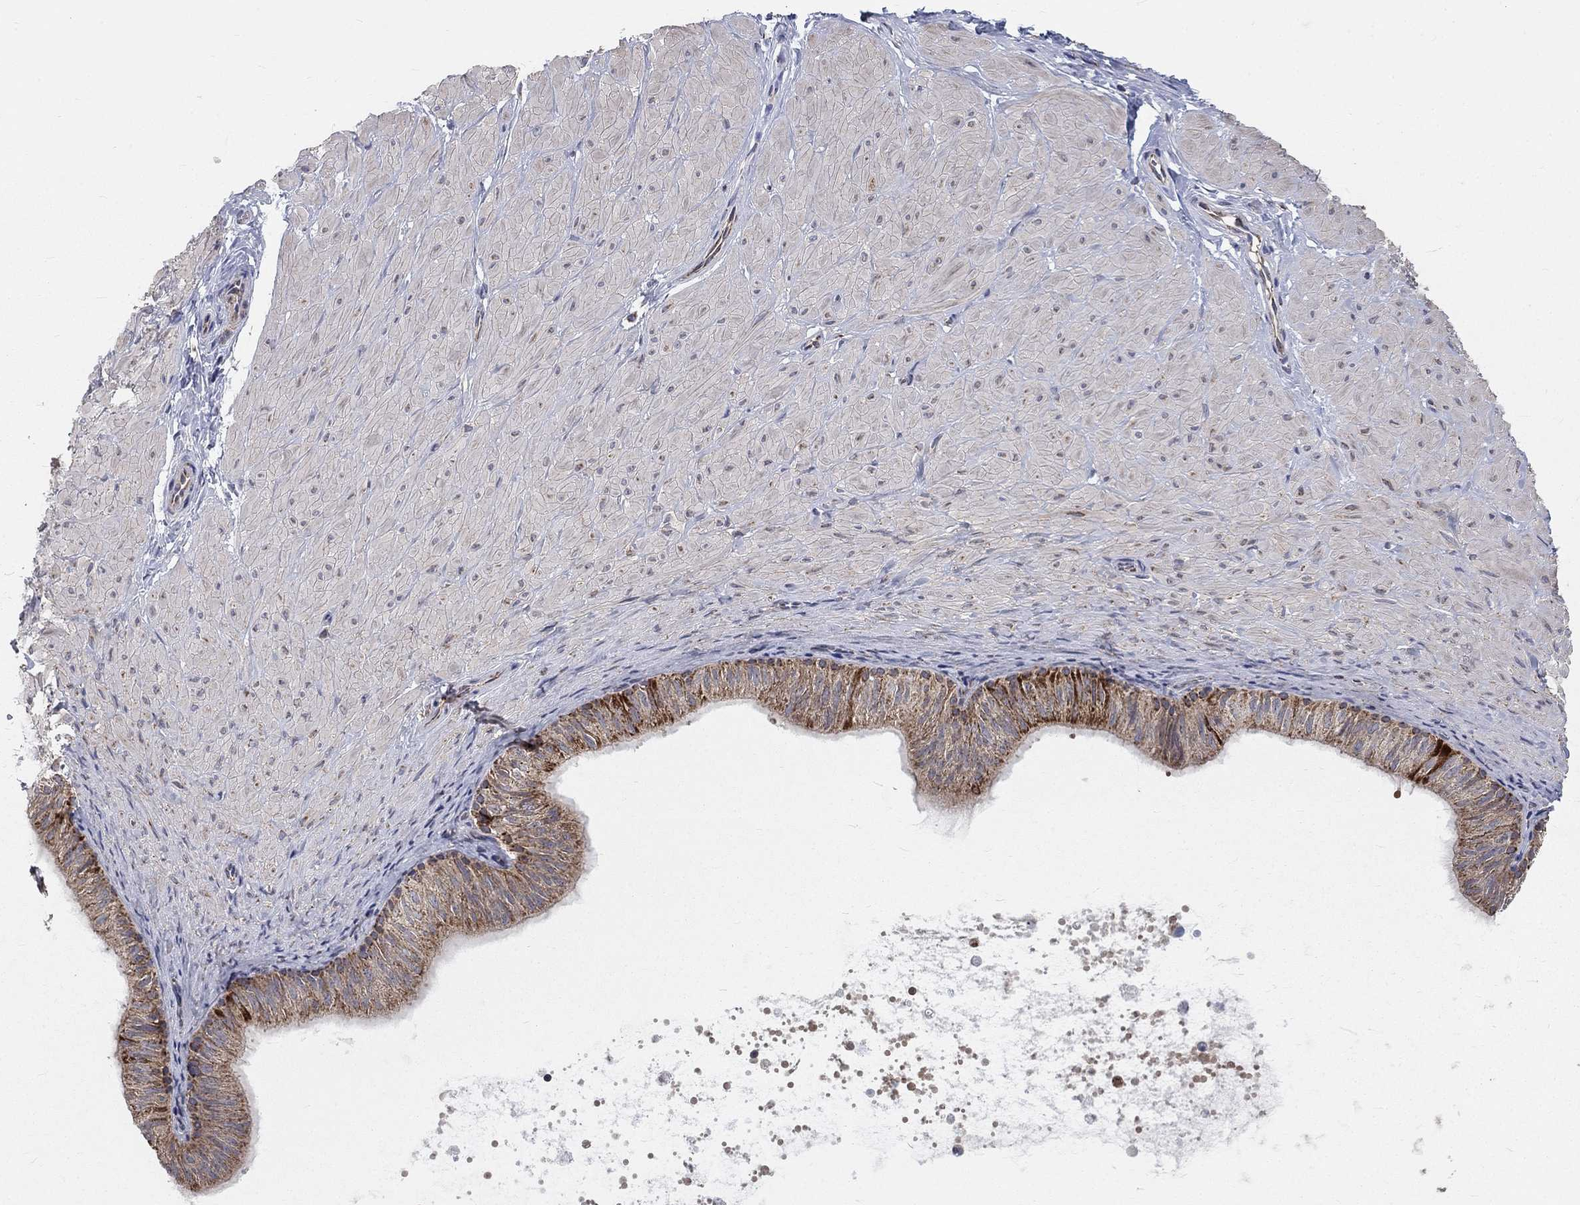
{"staining": {"intensity": "negative", "quantity": "none", "location": "none"}, "tissue": "soft tissue", "cell_type": "Fibroblasts", "image_type": "normal", "snomed": [{"axis": "morphology", "description": "Normal tissue, NOS"}, {"axis": "topography", "description": "Smooth muscle"}, {"axis": "topography", "description": "Peripheral nerve tissue"}], "caption": "This photomicrograph is of benign soft tissue stained with immunohistochemistry (IHC) to label a protein in brown with the nuclei are counter-stained blue. There is no staining in fibroblasts.", "gene": "NME7", "patient": {"sex": "male", "age": 22}}